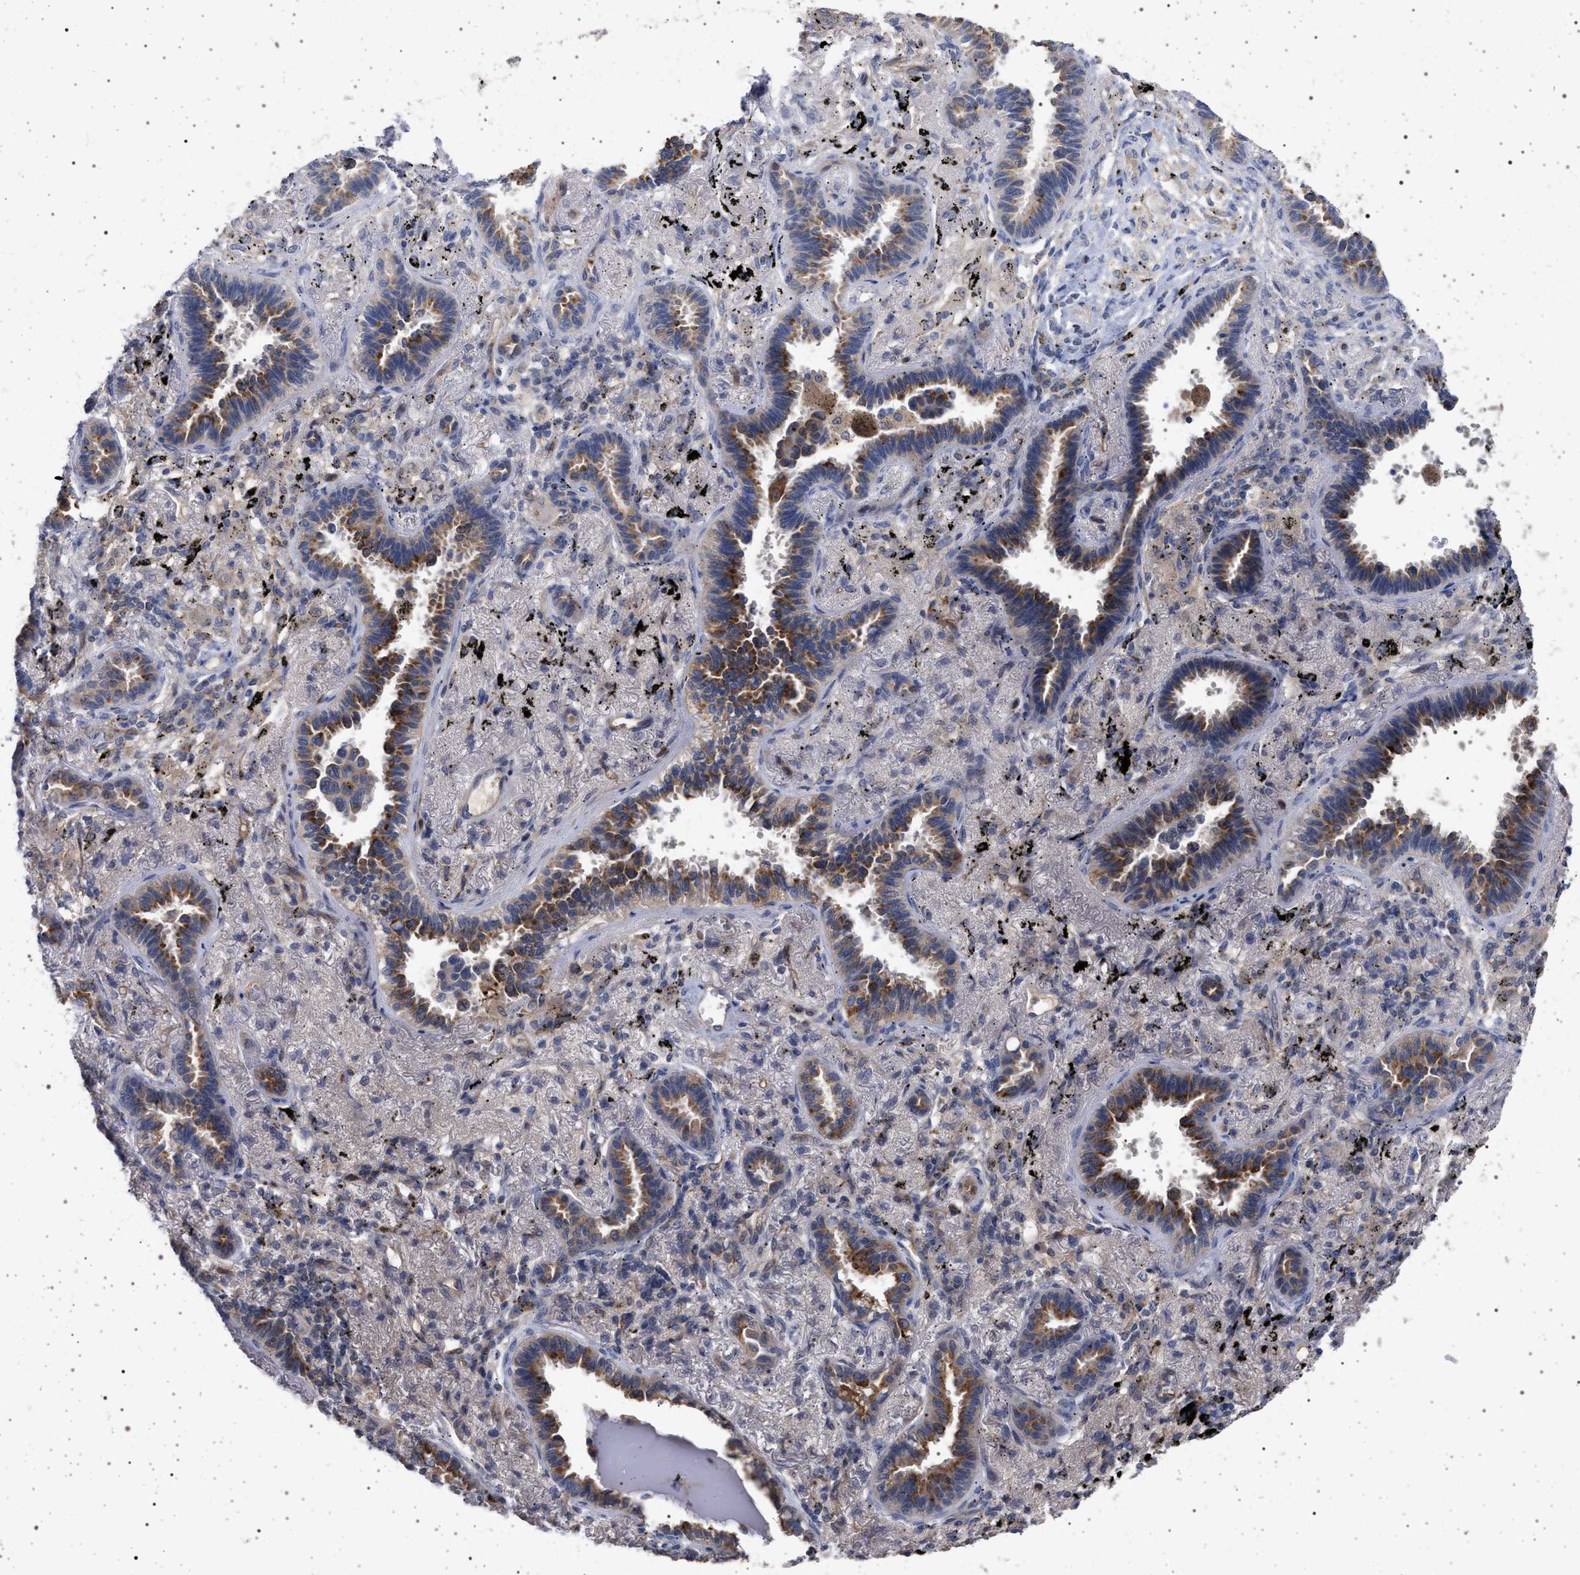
{"staining": {"intensity": "moderate", "quantity": ">75%", "location": "cytoplasmic/membranous"}, "tissue": "lung cancer", "cell_type": "Tumor cells", "image_type": "cancer", "snomed": [{"axis": "morphology", "description": "Adenocarcinoma, NOS"}, {"axis": "topography", "description": "Lung"}], "caption": "Immunohistochemical staining of lung cancer demonstrates medium levels of moderate cytoplasmic/membranous protein staining in about >75% of tumor cells.", "gene": "RBM48", "patient": {"sex": "male", "age": 59}}